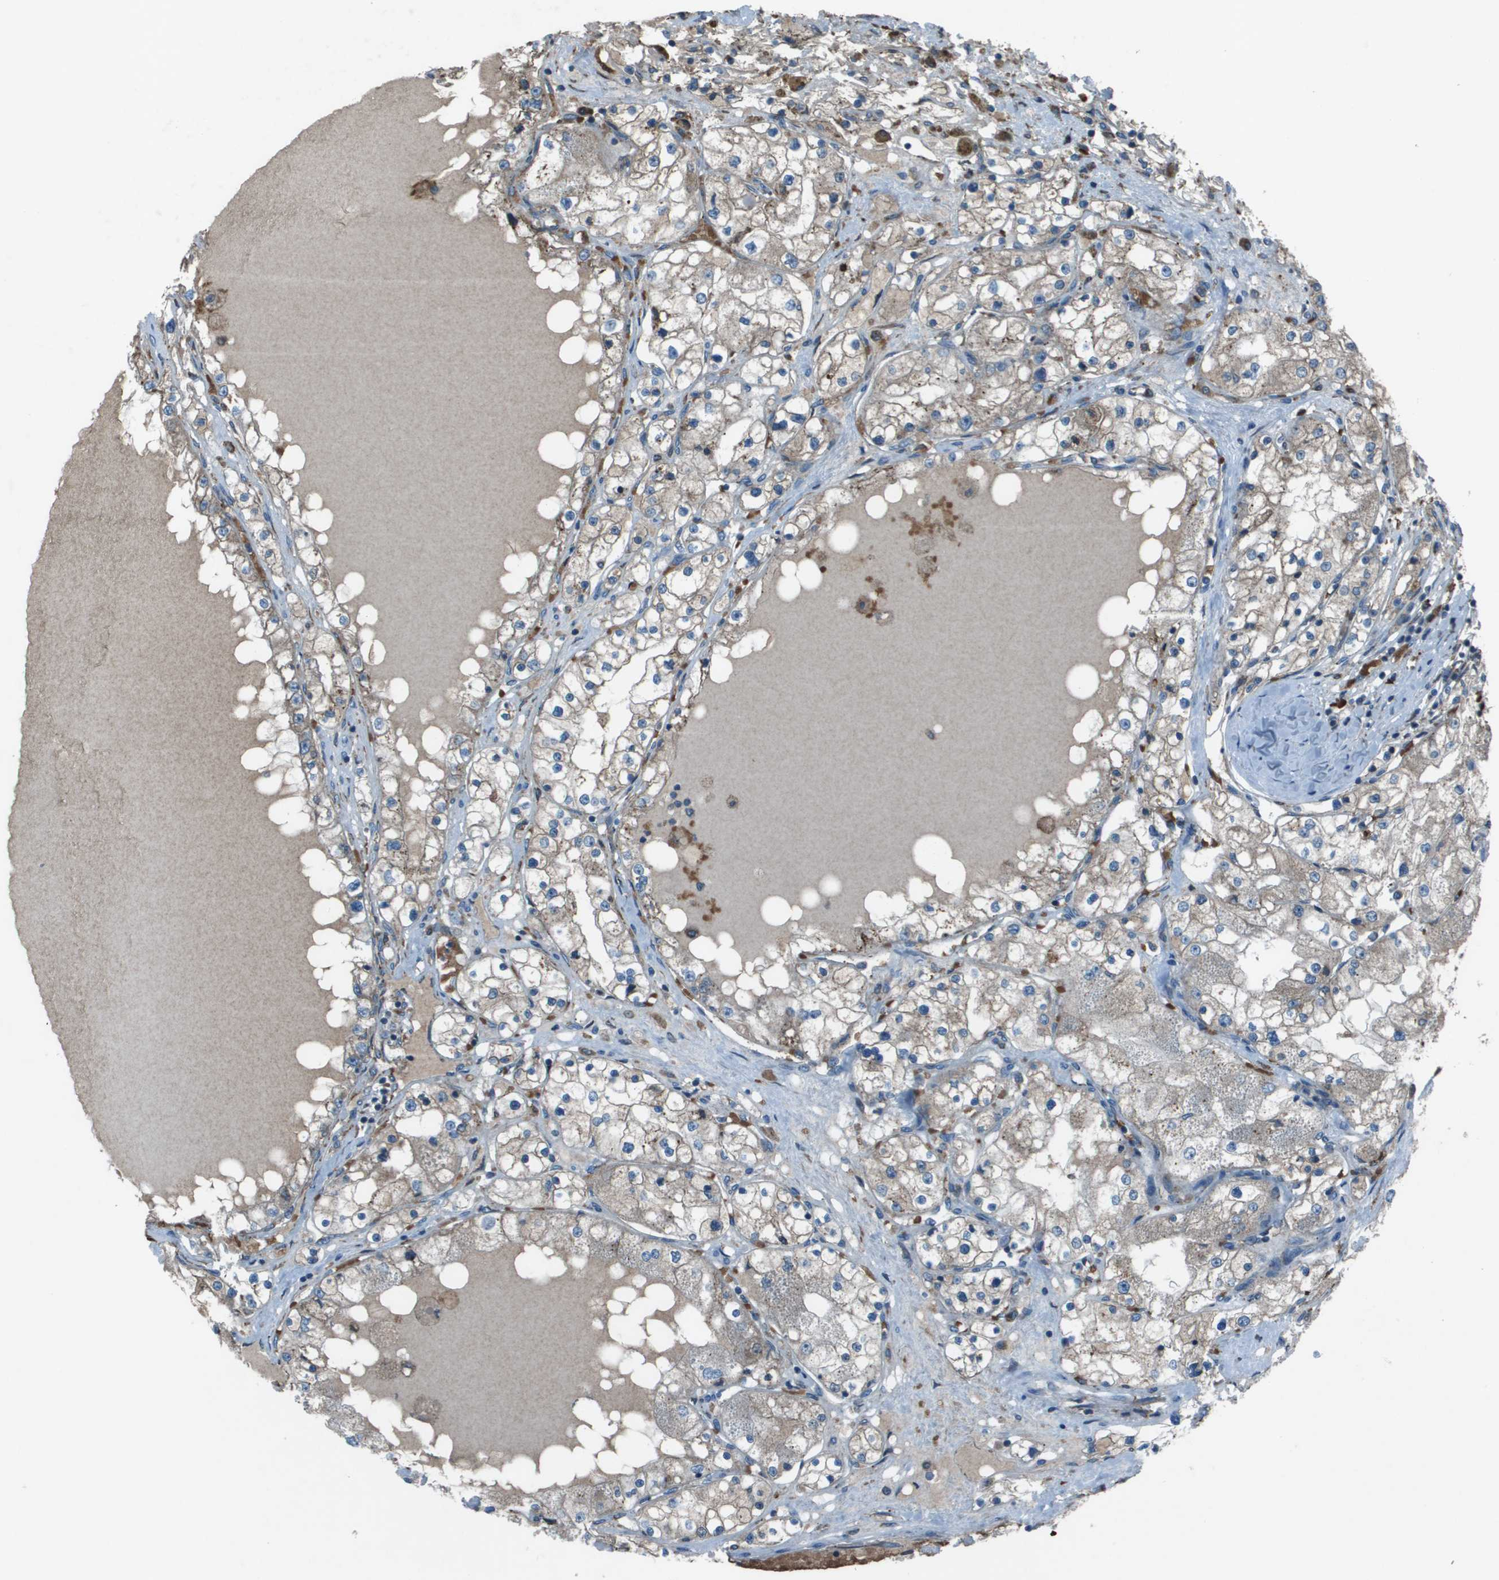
{"staining": {"intensity": "weak", "quantity": ">75%", "location": "cytoplasmic/membranous"}, "tissue": "renal cancer", "cell_type": "Tumor cells", "image_type": "cancer", "snomed": [{"axis": "morphology", "description": "Adenocarcinoma, NOS"}, {"axis": "topography", "description": "Kidney"}], "caption": "Protein expression analysis of human renal cancer reveals weak cytoplasmic/membranous positivity in about >75% of tumor cells. Using DAB (brown) and hematoxylin (blue) stains, captured at high magnification using brightfield microscopy.", "gene": "UTS2", "patient": {"sex": "male", "age": 68}}